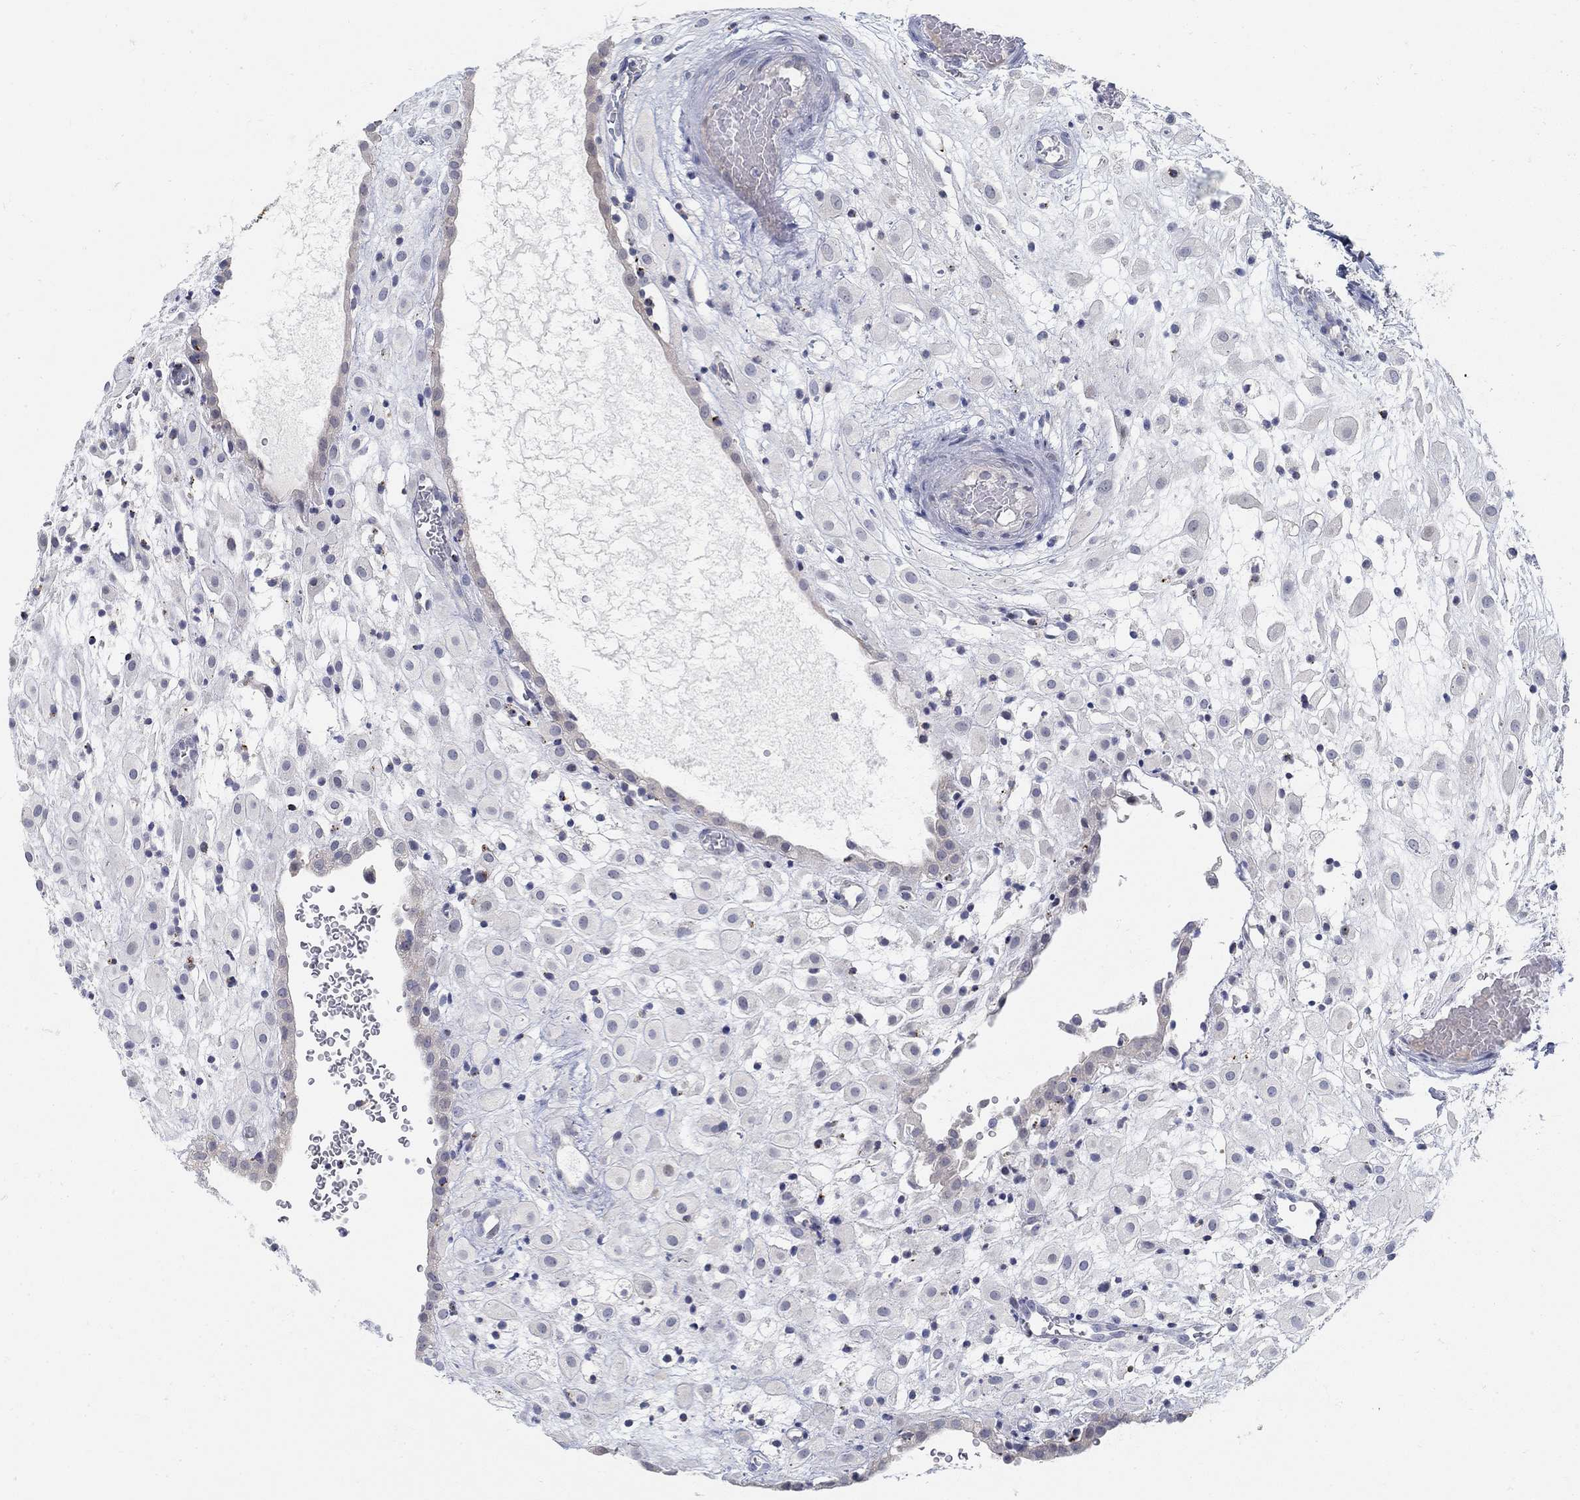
{"staining": {"intensity": "negative", "quantity": "none", "location": "none"}, "tissue": "placenta", "cell_type": "Decidual cells", "image_type": "normal", "snomed": [{"axis": "morphology", "description": "Normal tissue, NOS"}, {"axis": "topography", "description": "Placenta"}], "caption": "The histopathology image exhibits no staining of decidual cells in benign placenta.", "gene": "ANO7", "patient": {"sex": "female", "age": 24}}